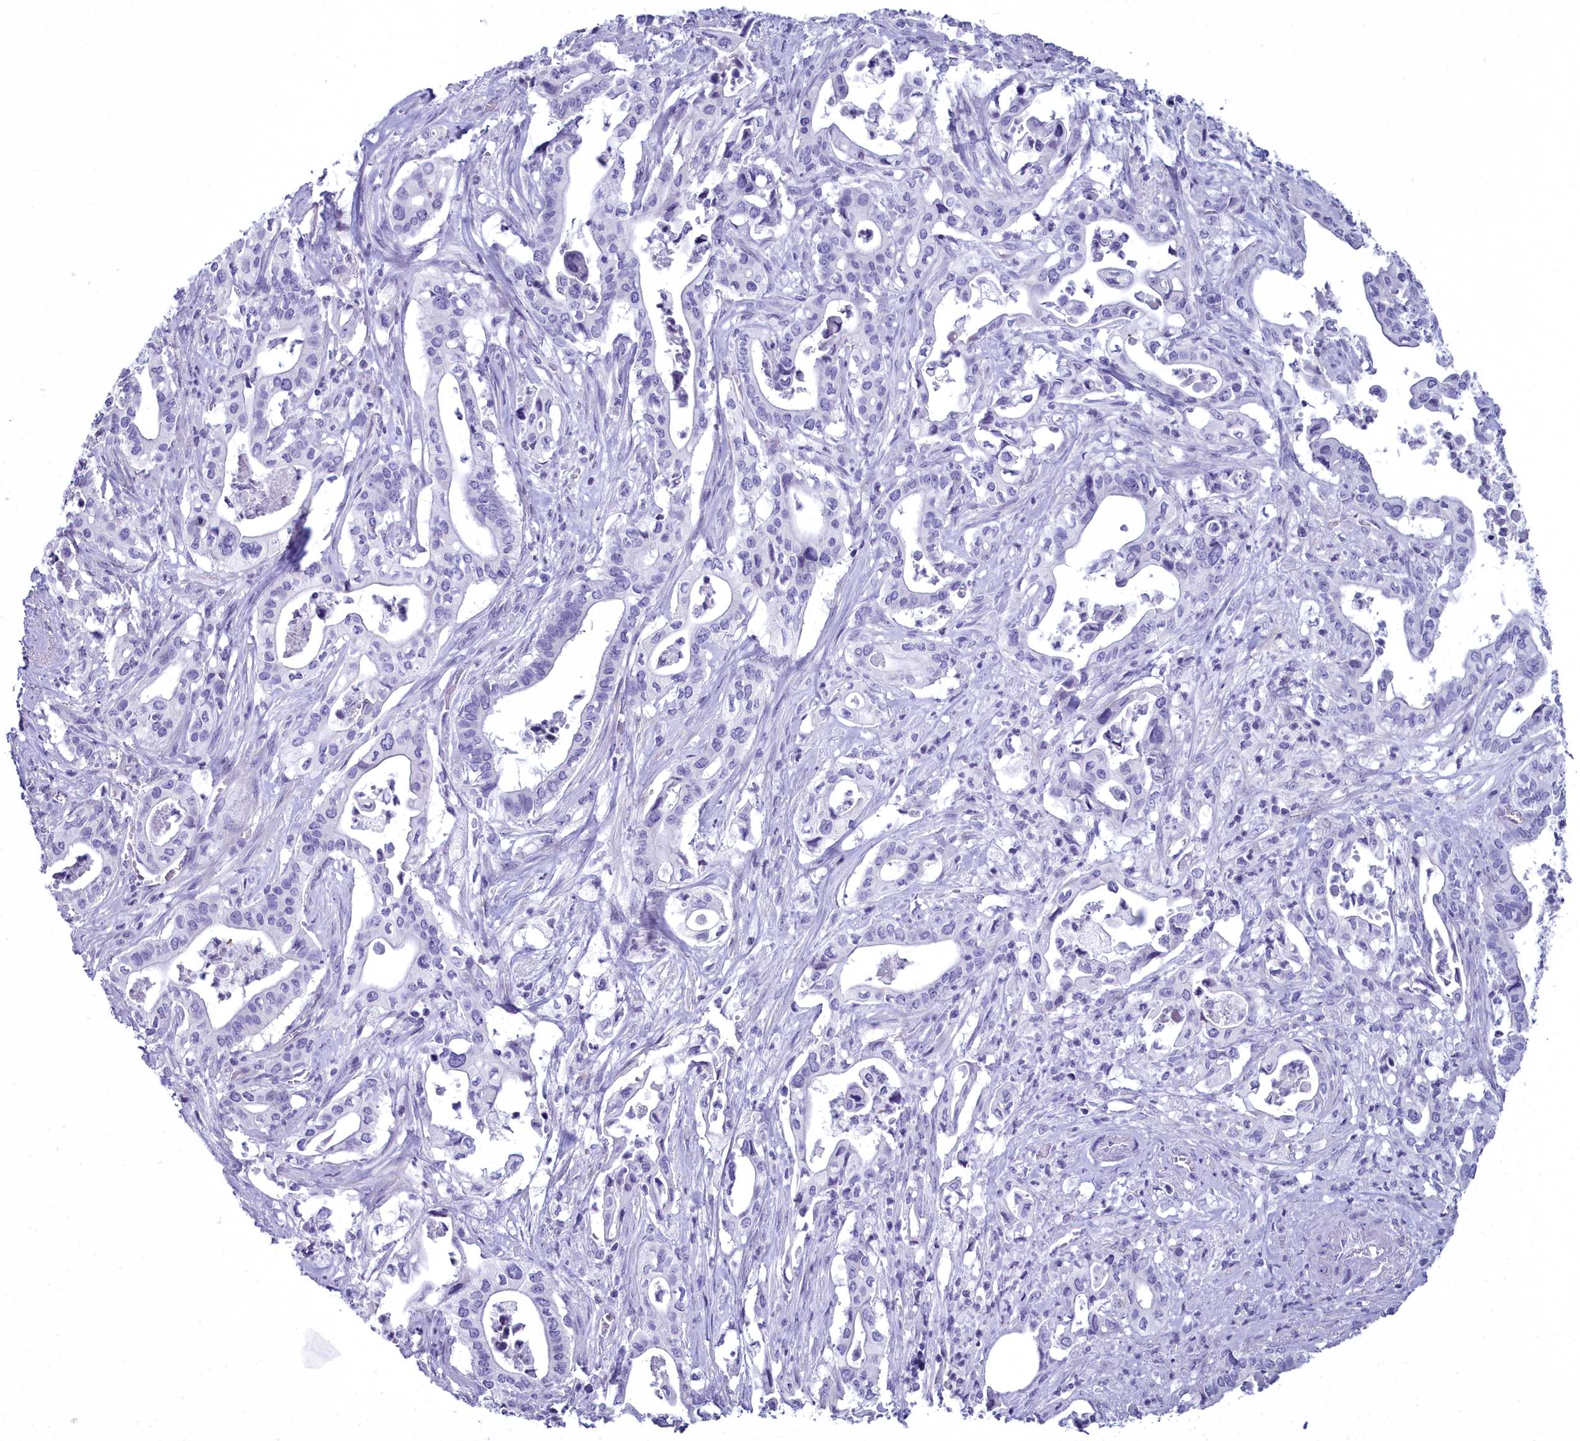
{"staining": {"intensity": "negative", "quantity": "none", "location": "none"}, "tissue": "pancreatic cancer", "cell_type": "Tumor cells", "image_type": "cancer", "snomed": [{"axis": "morphology", "description": "Adenocarcinoma, NOS"}, {"axis": "topography", "description": "Pancreas"}], "caption": "Immunohistochemistry of human pancreatic cancer shows no expression in tumor cells. (DAB (3,3'-diaminobenzidine) IHC with hematoxylin counter stain).", "gene": "MAP6", "patient": {"sex": "female", "age": 77}}